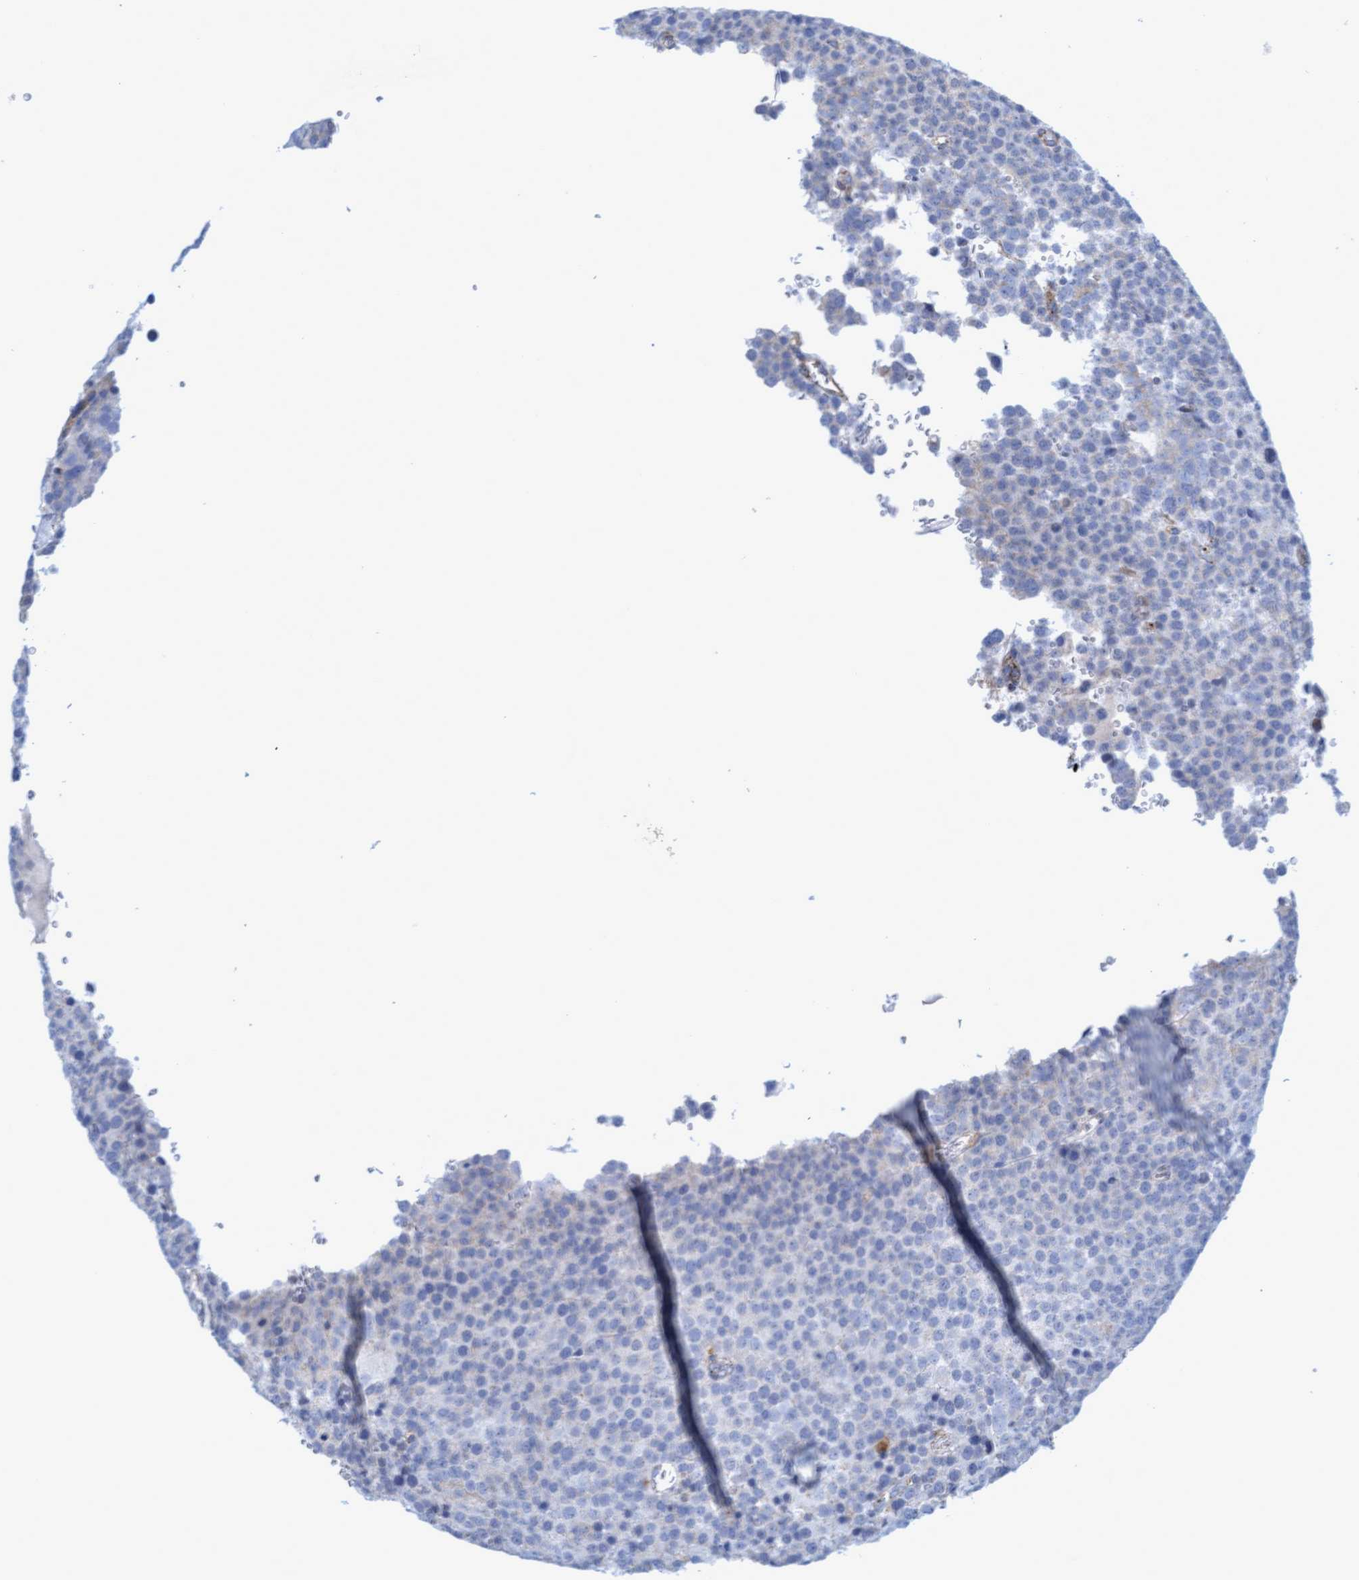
{"staining": {"intensity": "negative", "quantity": "none", "location": "none"}, "tissue": "testis cancer", "cell_type": "Tumor cells", "image_type": "cancer", "snomed": [{"axis": "morphology", "description": "Seminoma, NOS"}, {"axis": "topography", "description": "Testis"}], "caption": "High power microscopy histopathology image of an immunohistochemistry micrograph of testis cancer (seminoma), revealing no significant staining in tumor cells.", "gene": "SGSH", "patient": {"sex": "male", "age": 71}}